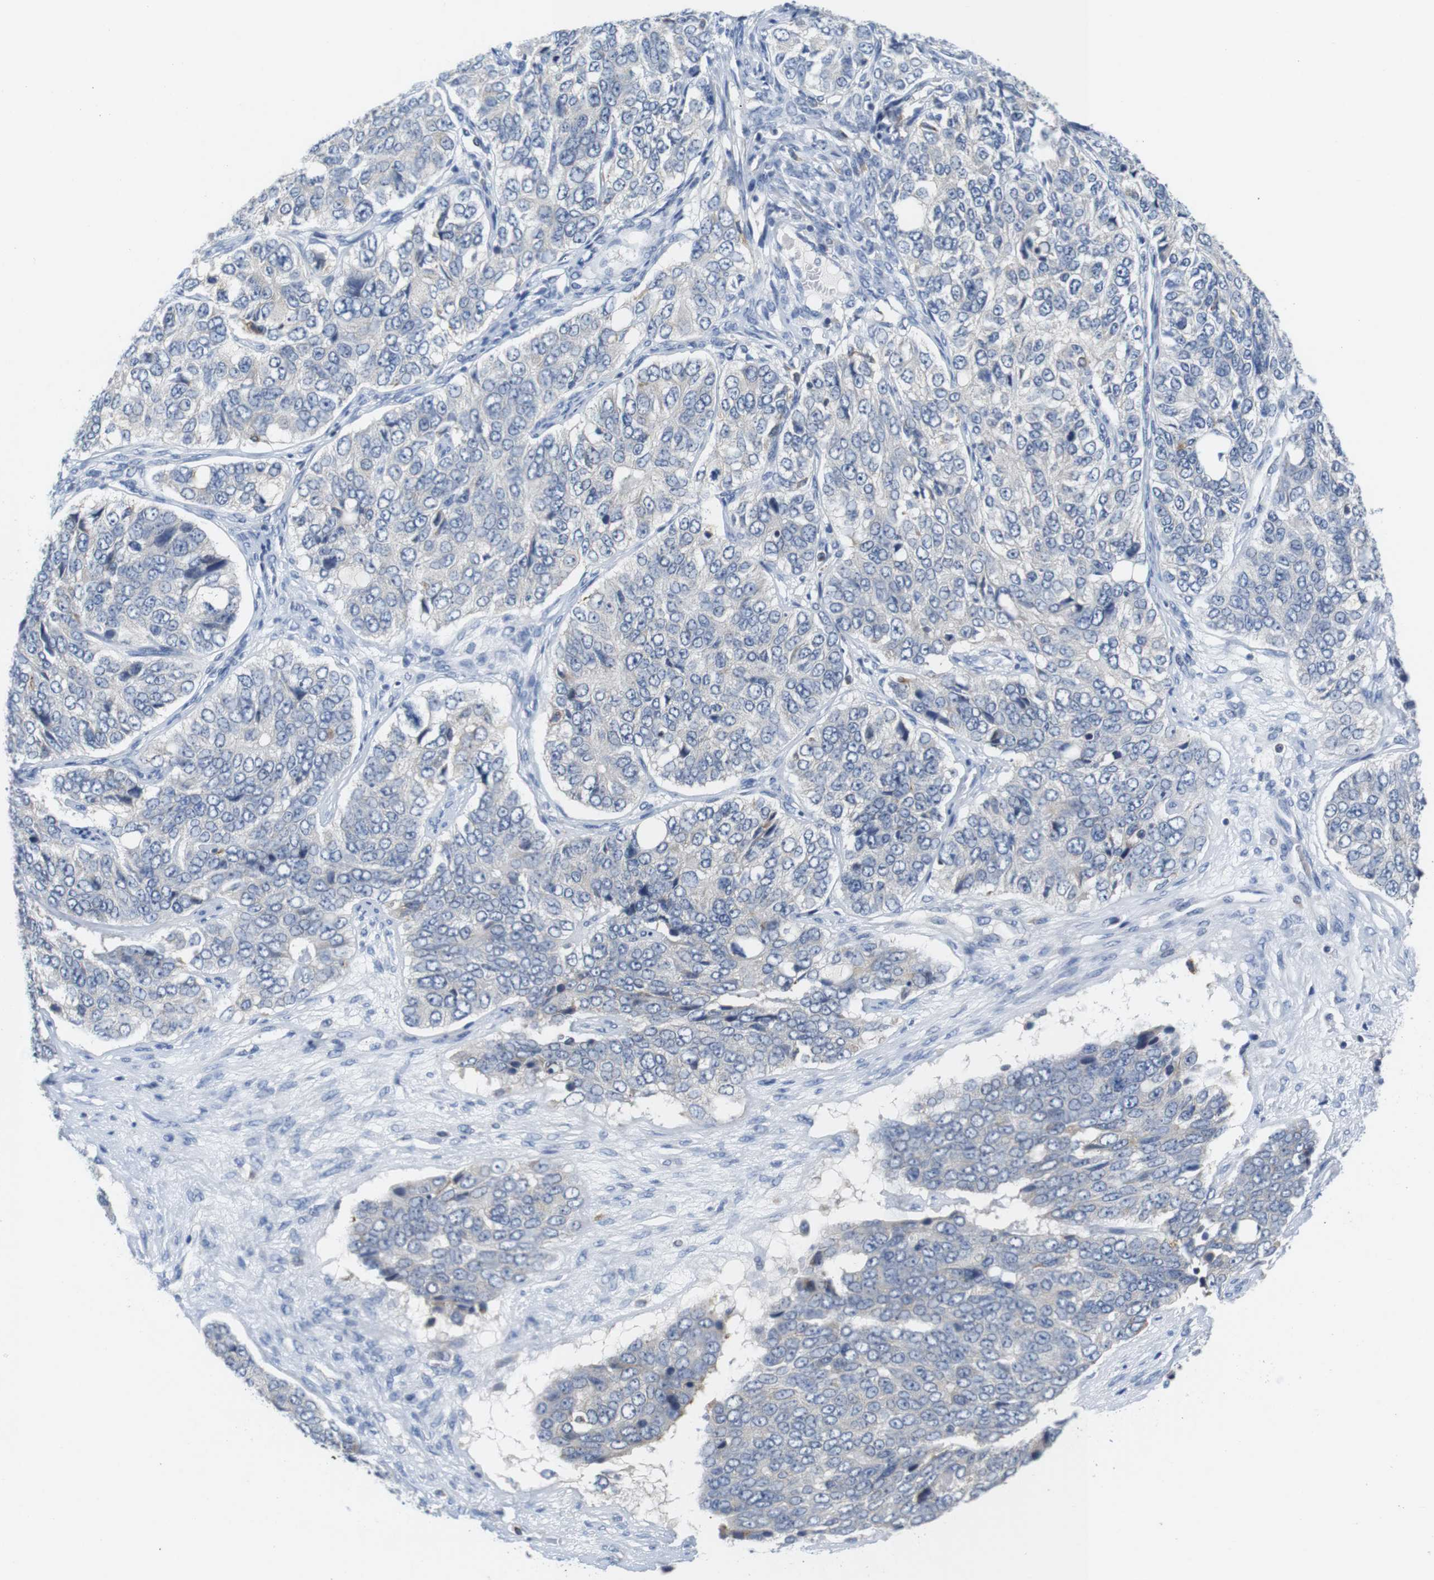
{"staining": {"intensity": "negative", "quantity": "none", "location": "none"}, "tissue": "ovarian cancer", "cell_type": "Tumor cells", "image_type": "cancer", "snomed": [{"axis": "morphology", "description": "Carcinoma, endometroid"}, {"axis": "topography", "description": "Ovary"}], "caption": "Photomicrograph shows no significant protein expression in tumor cells of ovarian cancer.", "gene": "CNGA2", "patient": {"sex": "female", "age": 51}}